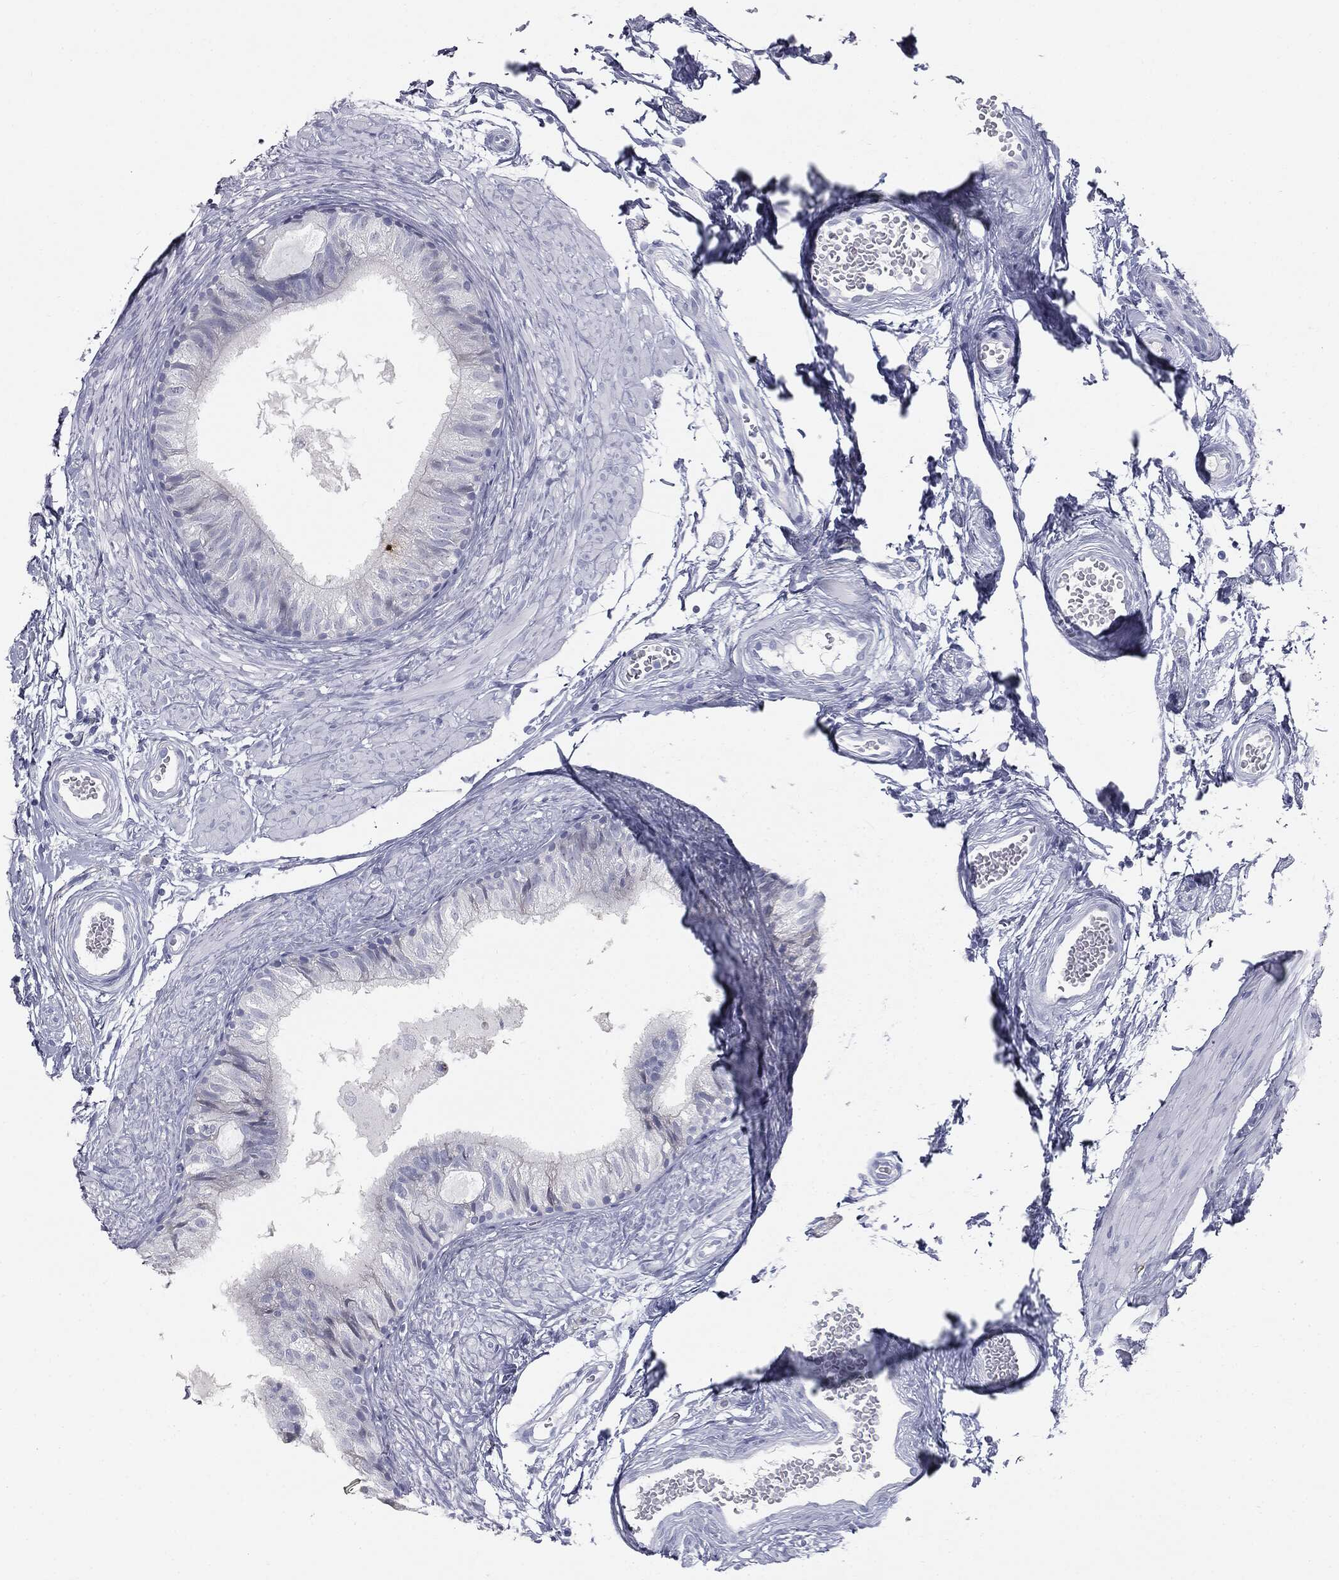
{"staining": {"intensity": "negative", "quantity": "none", "location": "none"}, "tissue": "epididymis", "cell_type": "Glandular cells", "image_type": "normal", "snomed": [{"axis": "morphology", "description": "Normal tissue, NOS"}, {"axis": "topography", "description": "Epididymis"}], "caption": "Epididymis stained for a protein using immunohistochemistry (IHC) shows no expression glandular cells.", "gene": "MUC5AC", "patient": {"sex": "male", "age": 22}}